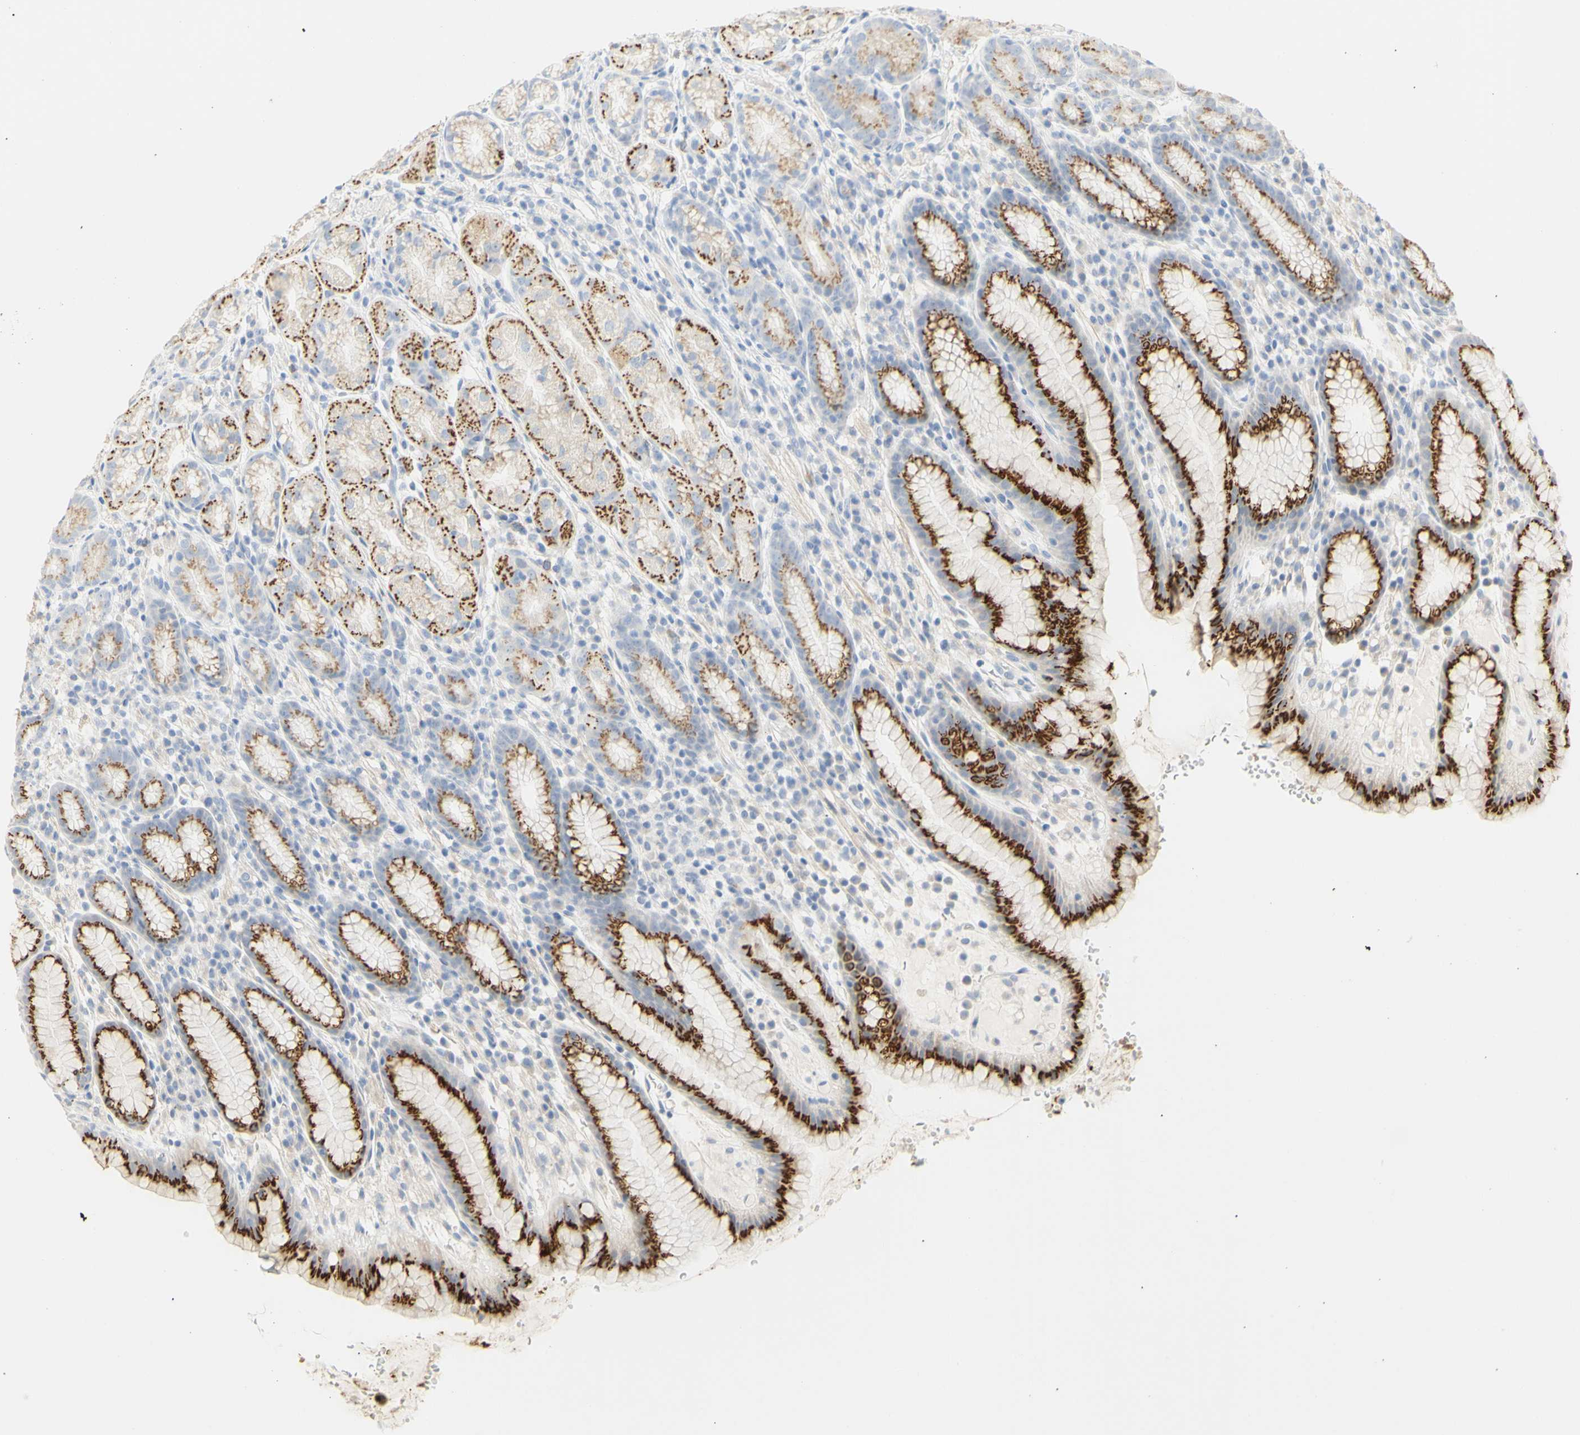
{"staining": {"intensity": "strong", "quantity": ">75%", "location": "cytoplasmic/membranous"}, "tissue": "stomach", "cell_type": "Glandular cells", "image_type": "normal", "snomed": [{"axis": "morphology", "description": "Normal tissue, NOS"}, {"axis": "topography", "description": "Stomach, lower"}], "caption": "High-magnification brightfield microscopy of normal stomach stained with DAB (brown) and counterstained with hematoxylin (blue). glandular cells exhibit strong cytoplasmic/membranous expression is present in about>75% of cells. The staining was performed using DAB (3,3'-diaminobenzidine) to visualize the protein expression in brown, while the nuclei were stained in blue with hematoxylin (Magnification: 20x).", "gene": "B4GALNT3", "patient": {"sex": "male", "age": 52}}